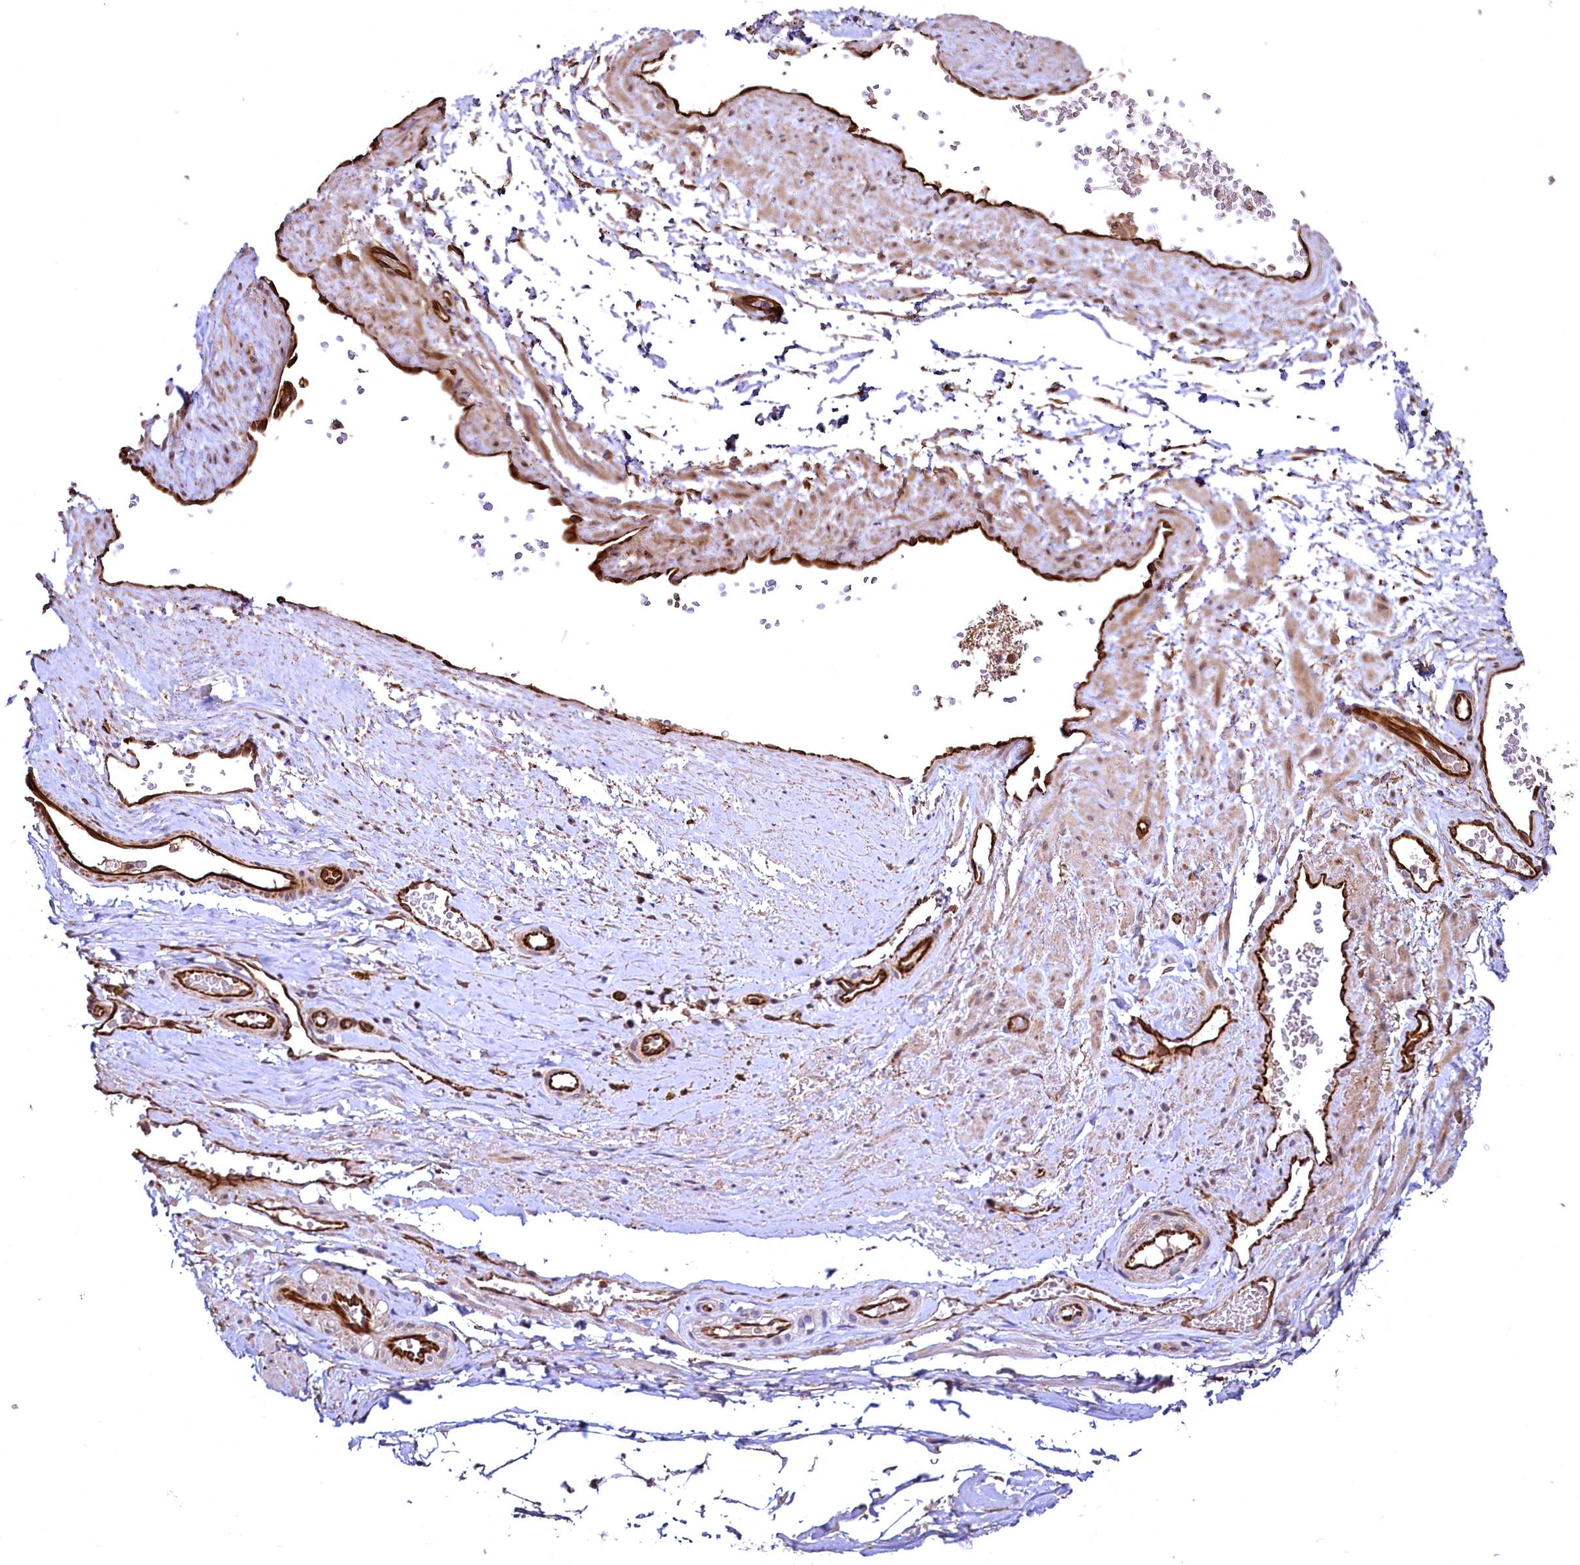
{"staining": {"intensity": "negative", "quantity": "none", "location": "none"}, "tissue": "adipose tissue", "cell_type": "Adipocytes", "image_type": "normal", "snomed": [{"axis": "morphology", "description": "Normal tissue, NOS"}, {"axis": "morphology", "description": "Adenocarcinoma, Low grade"}, {"axis": "topography", "description": "Prostate"}, {"axis": "topography", "description": "Peripheral nerve tissue"}], "caption": "Immunohistochemical staining of normal adipose tissue displays no significant staining in adipocytes.", "gene": "TBCEL", "patient": {"sex": "male", "age": 63}}